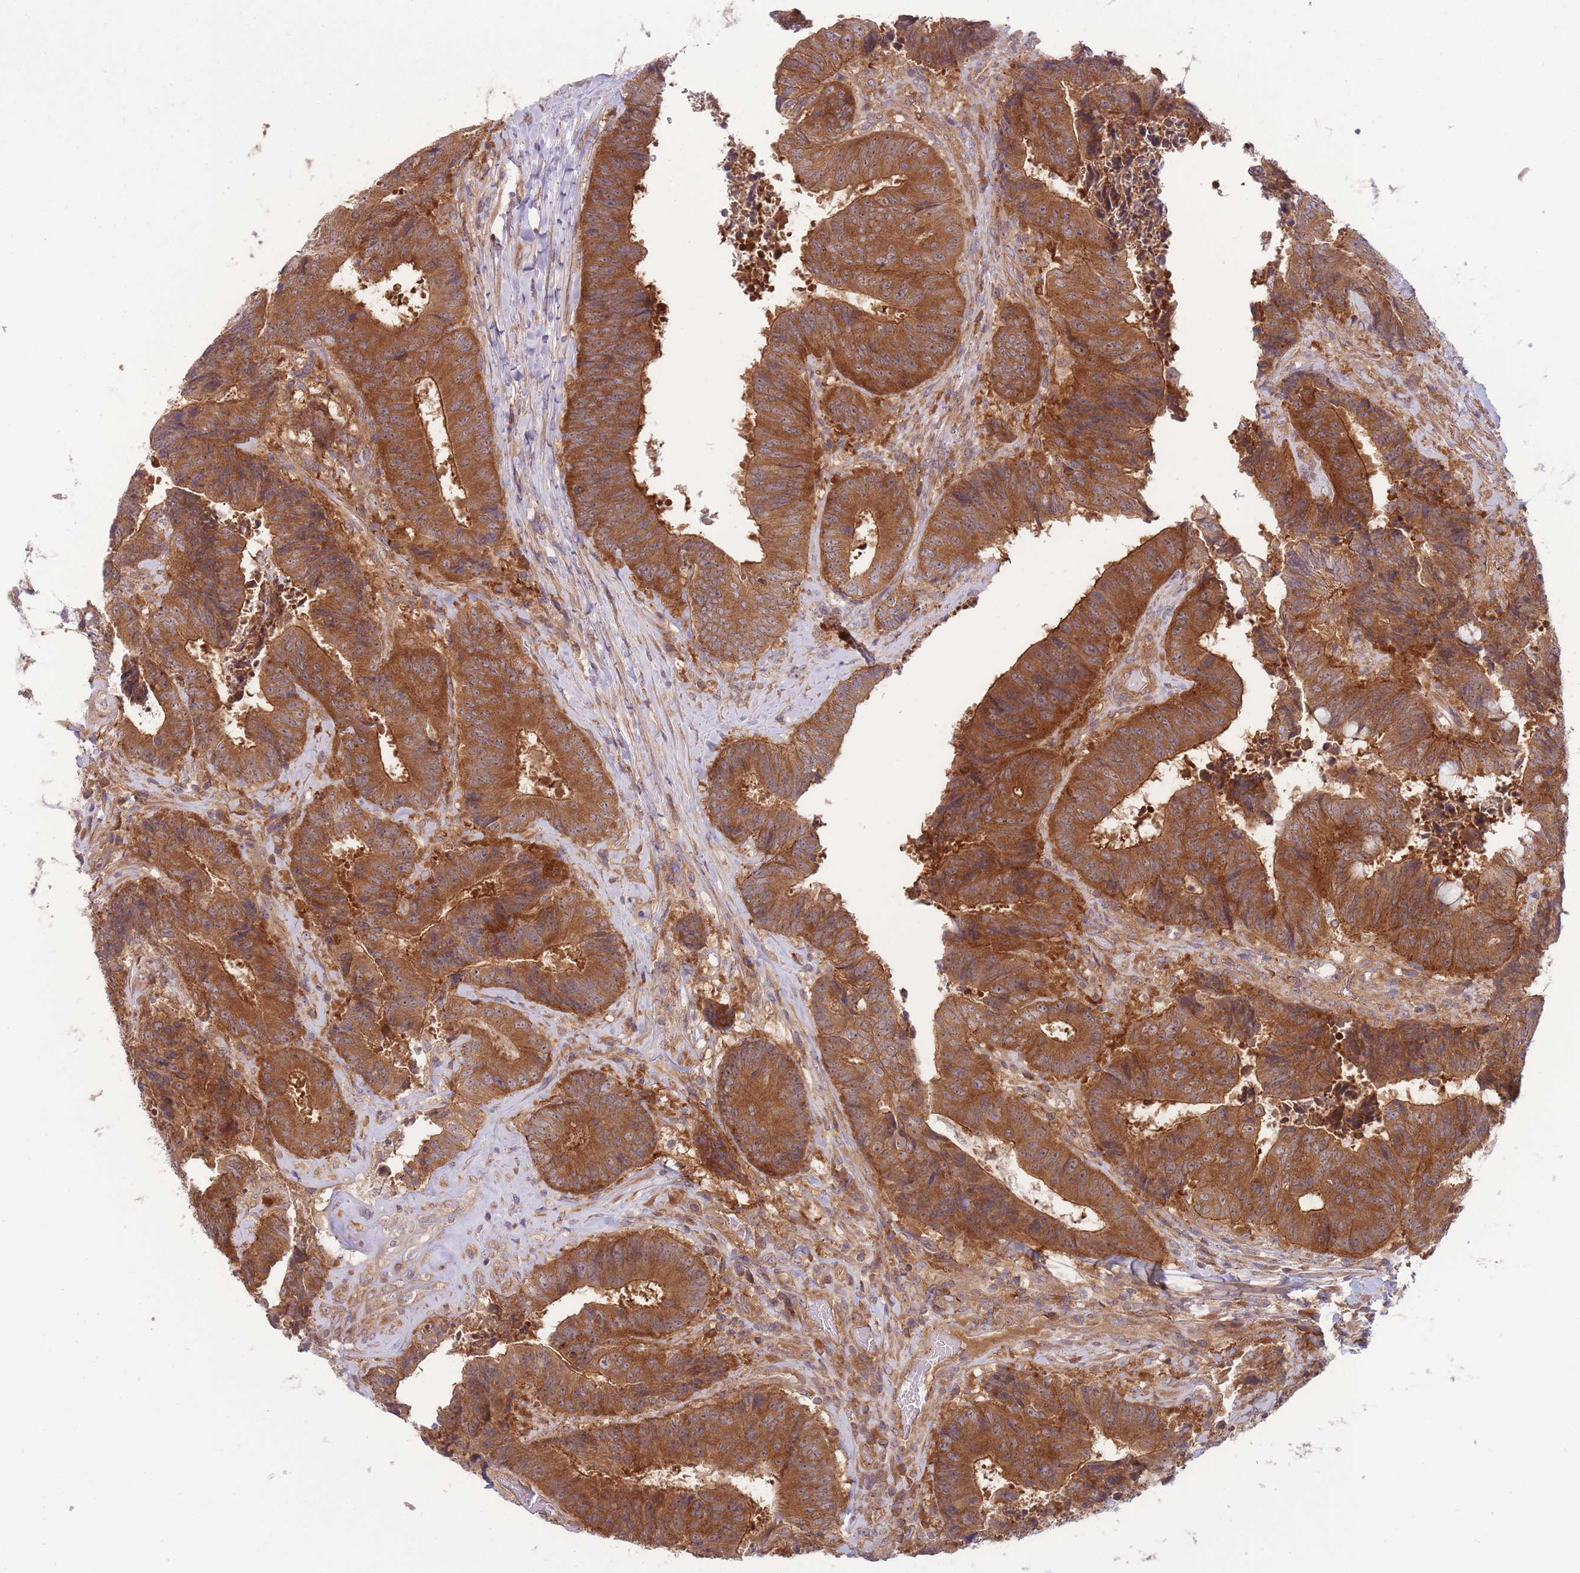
{"staining": {"intensity": "strong", "quantity": ">75%", "location": "cytoplasmic/membranous"}, "tissue": "colorectal cancer", "cell_type": "Tumor cells", "image_type": "cancer", "snomed": [{"axis": "morphology", "description": "Adenocarcinoma, NOS"}, {"axis": "topography", "description": "Rectum"}], "caption": "Brown immunohistochemical staining in human adenocarcinoma (colorectal) shows strong cytoplasmic/membranous positivity in about >75% of tumor cells. Nuclei are stained in blue.", "gene": "PFDN6", "patient": {"sex": "male", "age": 72}}